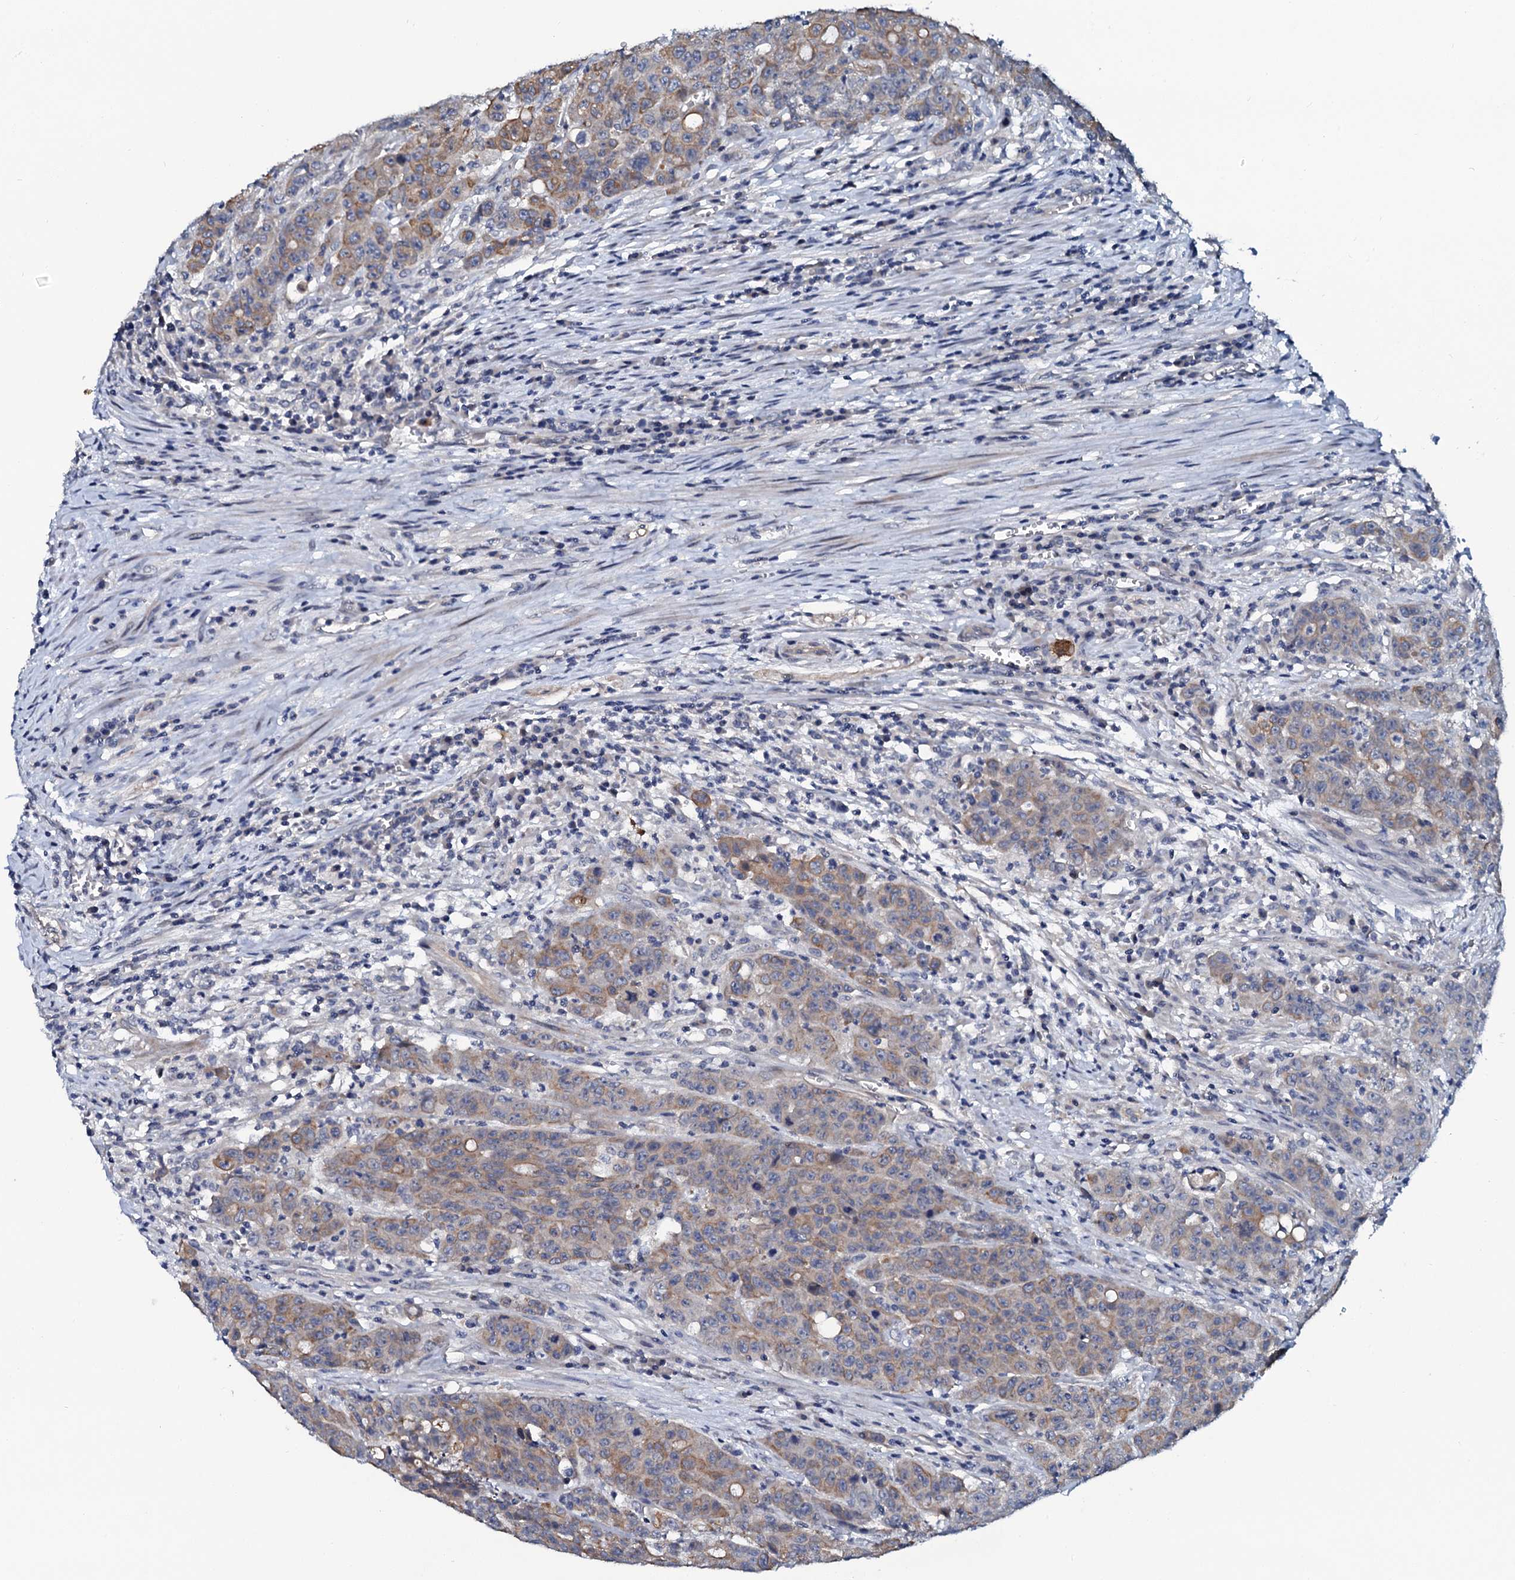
{"staining": {"intensity": "weak", "quantity": ">75%", "location": "cytoplasmic/membranous"}, "tissue": "colorectal cancer", "cell_type": "Tumor cells", "image_type": "cancer", "snomed": [{"axis": "morphology", "description": "Adenocarcinoma, NOS"}, {"axis": "topography", "description": "Colon"}], "caption": "A brown stain shows weak cytoplasmic/membranous expression of a protein in human colorectal cancer (adenocarcinoma) tumor cells.", "gene": "C10orf88", "patient": {"sex": "male", "age": 62}}